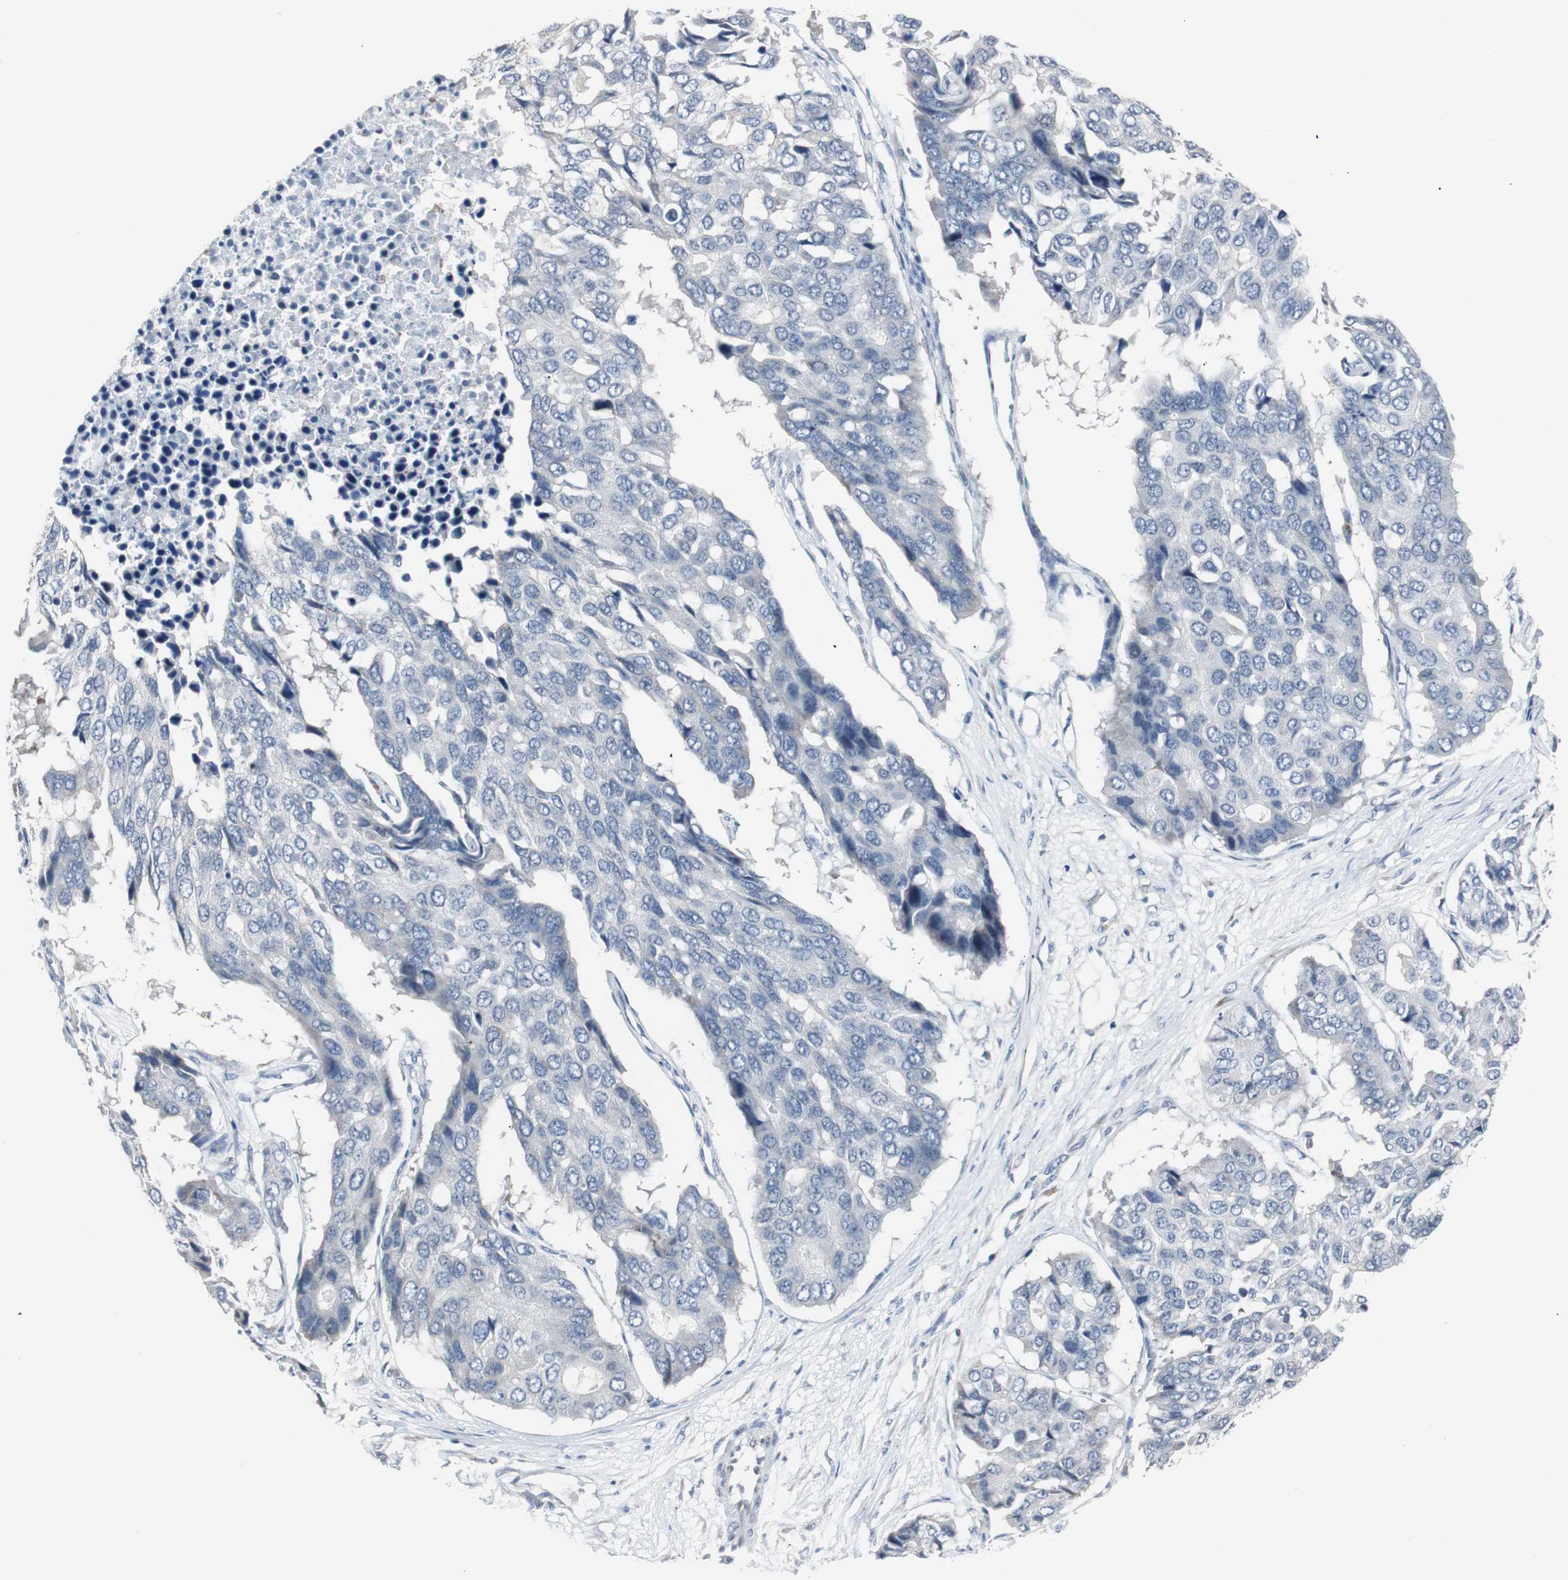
{"staining": {"intensity": "negative", "quantity": "none", "location": "none"}, "tissue": "pancreatic cancer", "cell_type": "Tumor cells", "image_type": "cancer", "snomed": [{"axis": "morphology", "description": "Adenocarcinoma, NOS"}, {"axis": "topography", "description": "Pancreas"}], "caption": "The histopathology image demonstrates no significant positivity in tumor cells of pancreatic cancer.", "gene": "SOX30", "patient": {"sex": "male", "age": 50}}